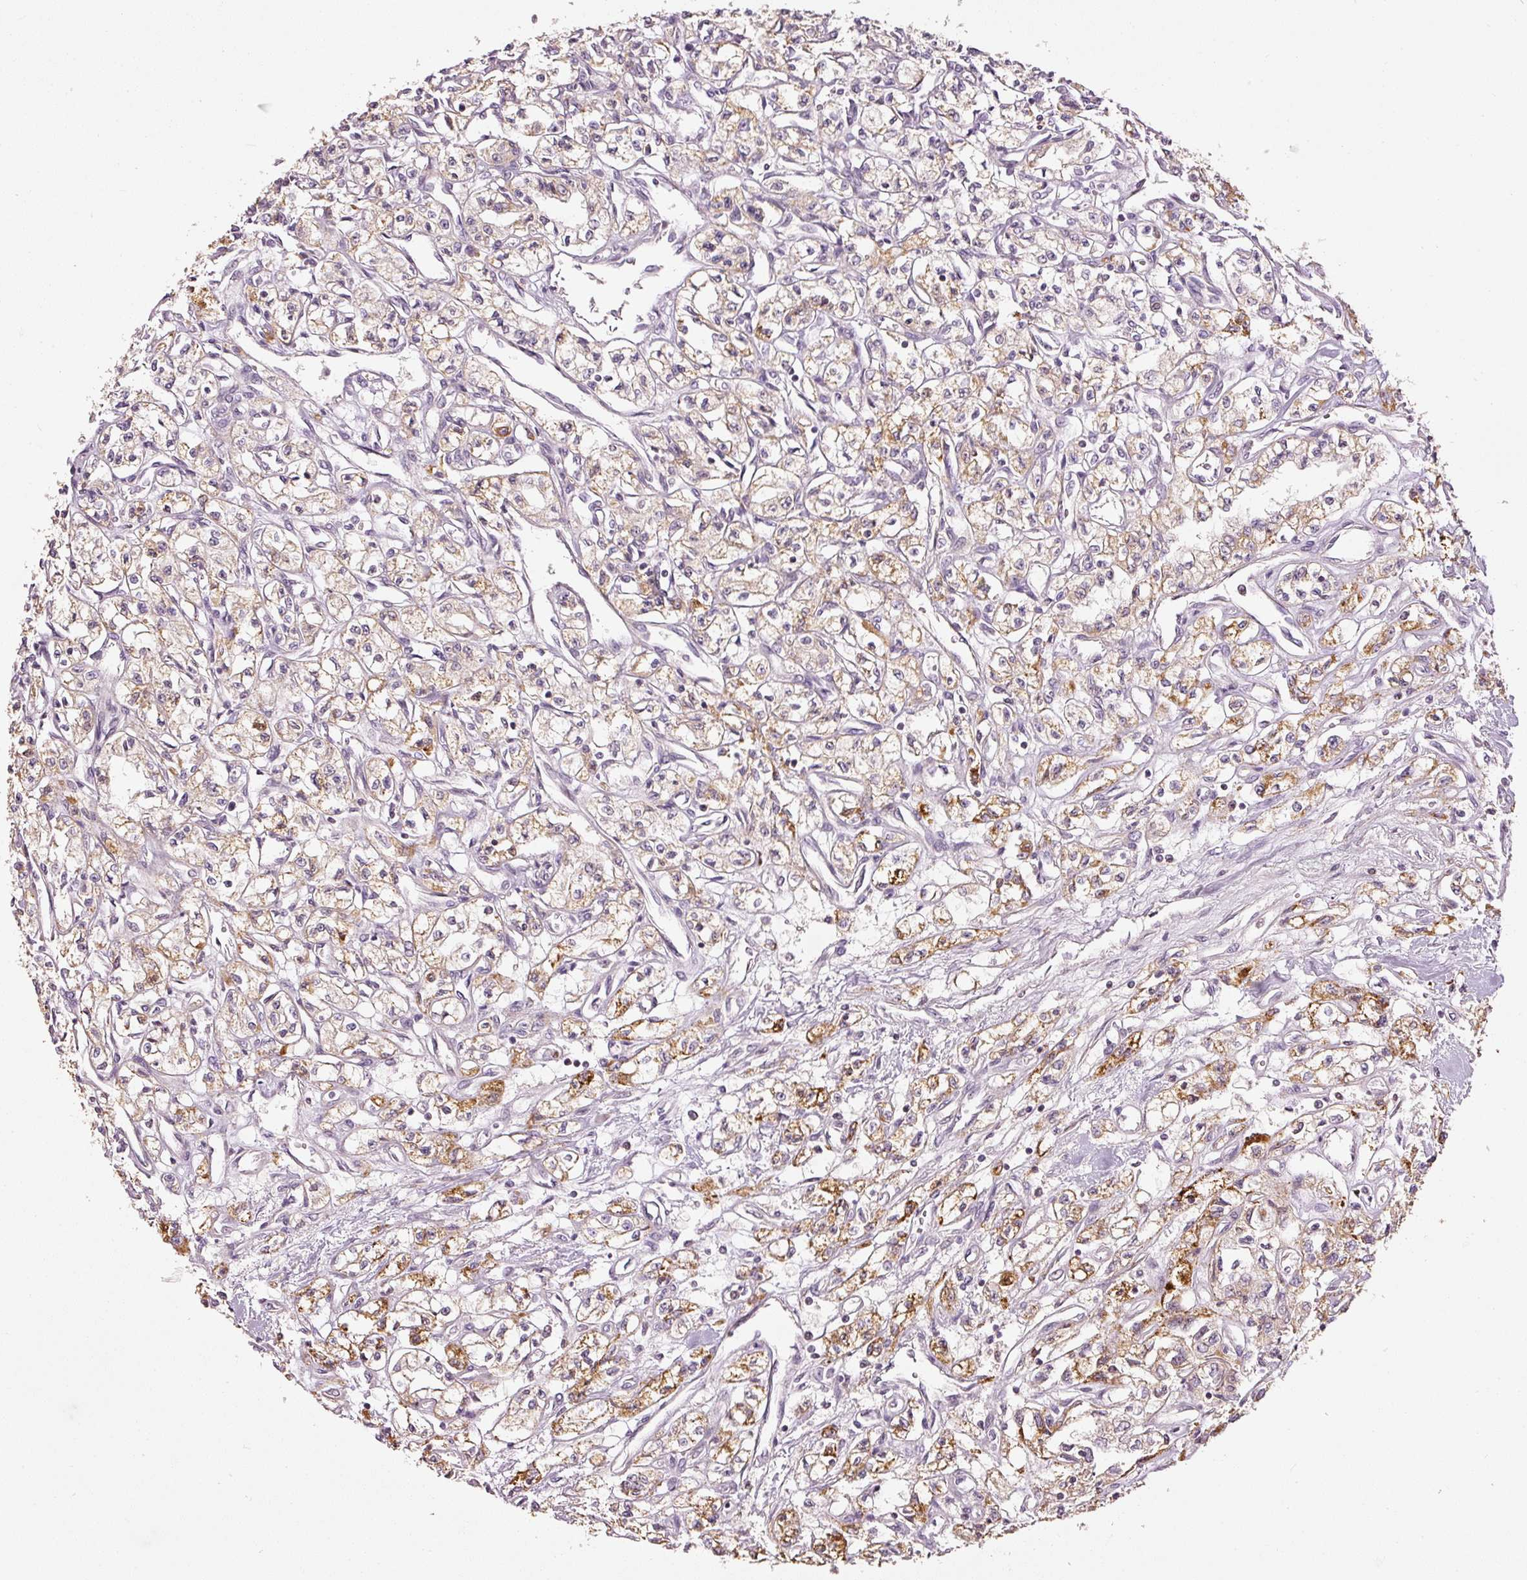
{"staining": {"intensity": "moderate", "quantity": ">75%", "location": "cytoplasmic/membranous"}, "tissue": "renal cancer", "cell_type": "Tumor cells", "image_type": "cancer", "snomed": [{"axis": "morphology", "description": "Adenocarcinoma, NOS"}, {"axis": "topography", "description": "Kidney"}], "caption": "IHC (DAB) staining of adenocarcinoma (renal) shows moderate cytoplasmic/membranous protein expression in about >75% of tumor cells. (DAB (3,3'-diaminobenzidine) IHC, brown staining for protein, blue staining for nuclei).", "gene": "MTHFD1L", "patient": {"sex": "male", "age": 56}}